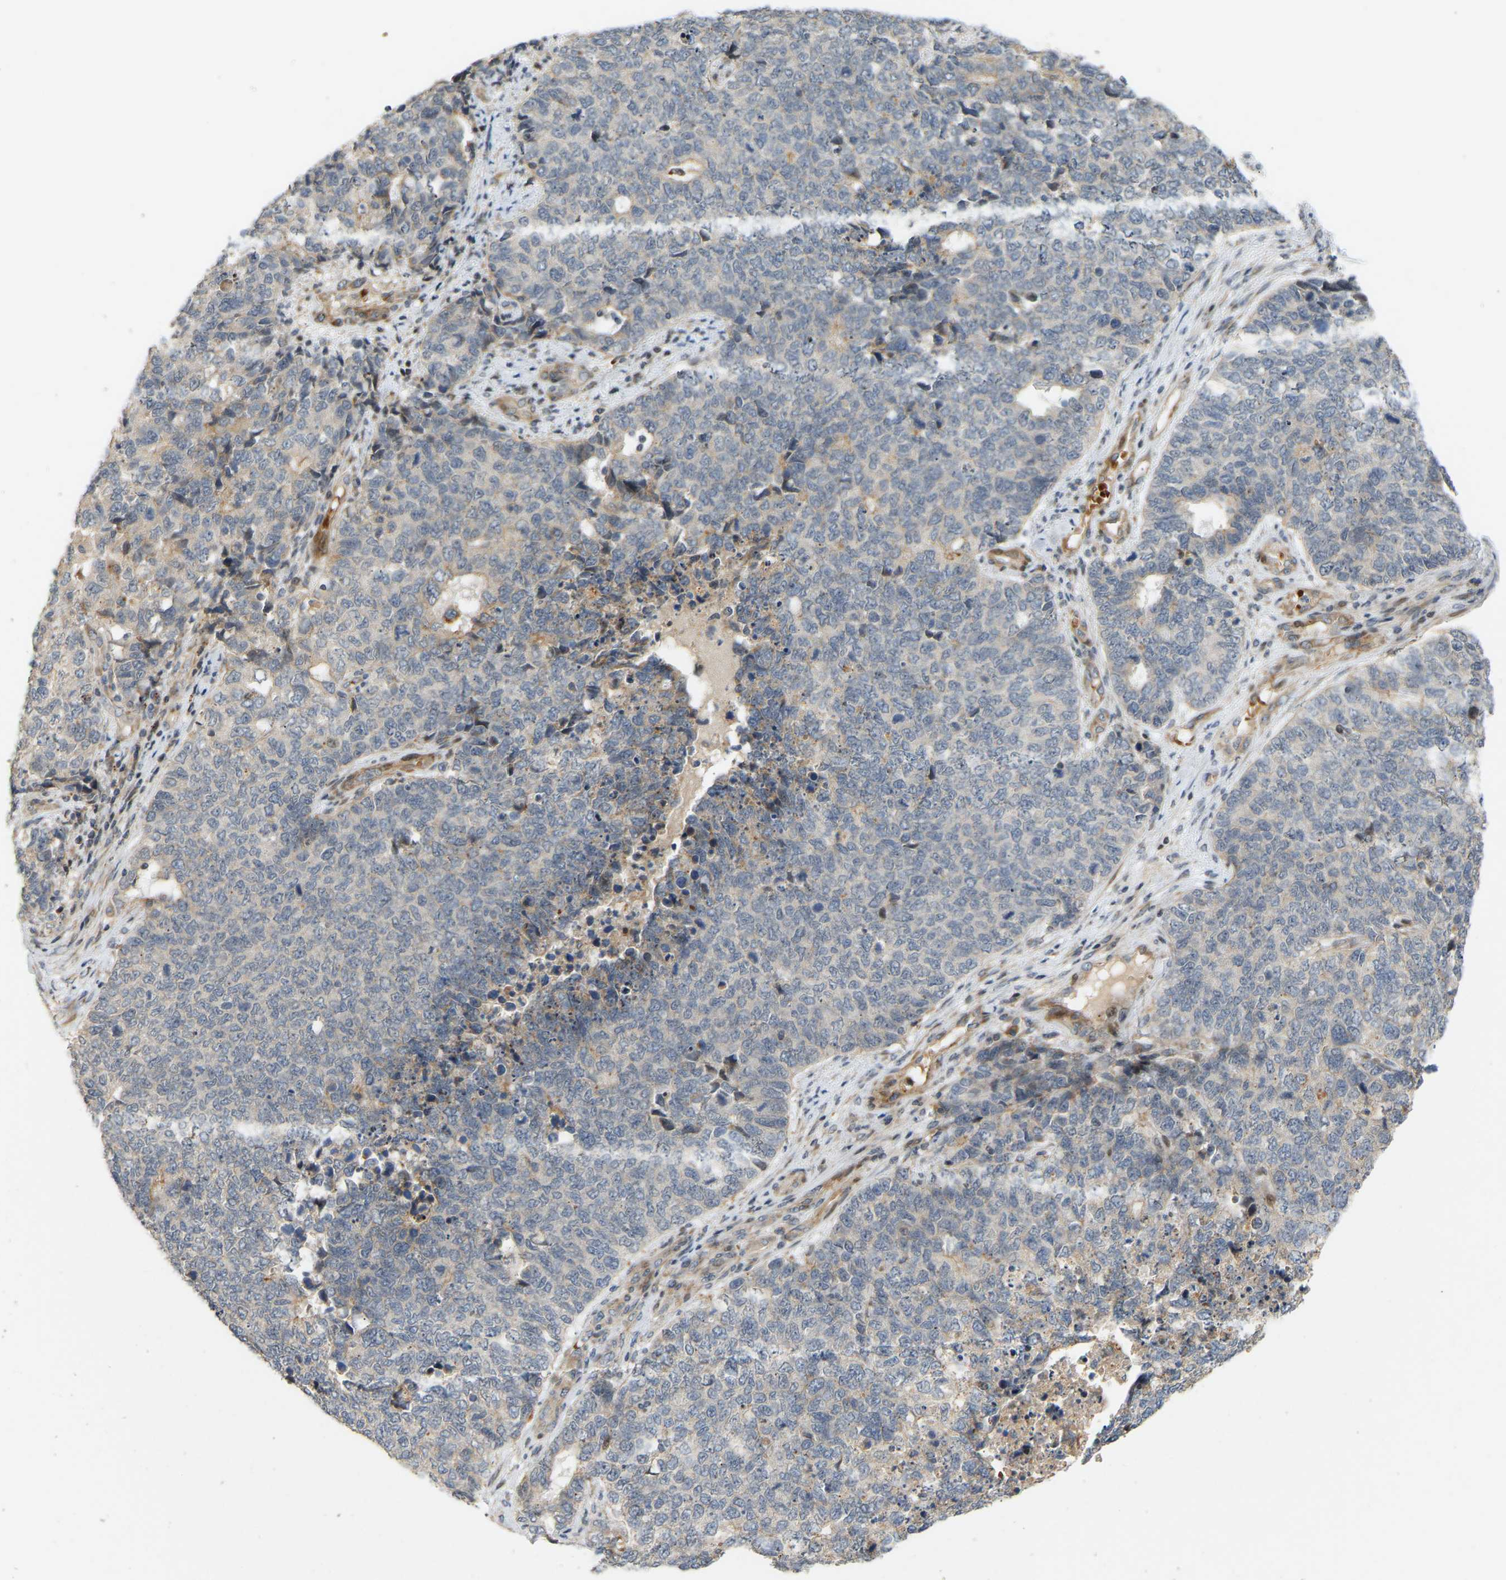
{"staining": {"intensity": "moderate", "quantity": "<25%", "location": "cytoplasmic/membranous"}, "tissue": "cervical cancer", "cell_type": "Tumor cells", "image_type": "cancer", "snomed": [{"axis": "morphology", "description": "Squamous cell carcinoma, NOS"}, {"axis": "topography", "description": "Cervix"}], "caption": "Human cervical cancer (squamous cell carcinoma) stained with a protein marker displays moderate staining in tumor cells.", "gene": "POGLUT2", "patient": {"sex": "female", "age": 63}}